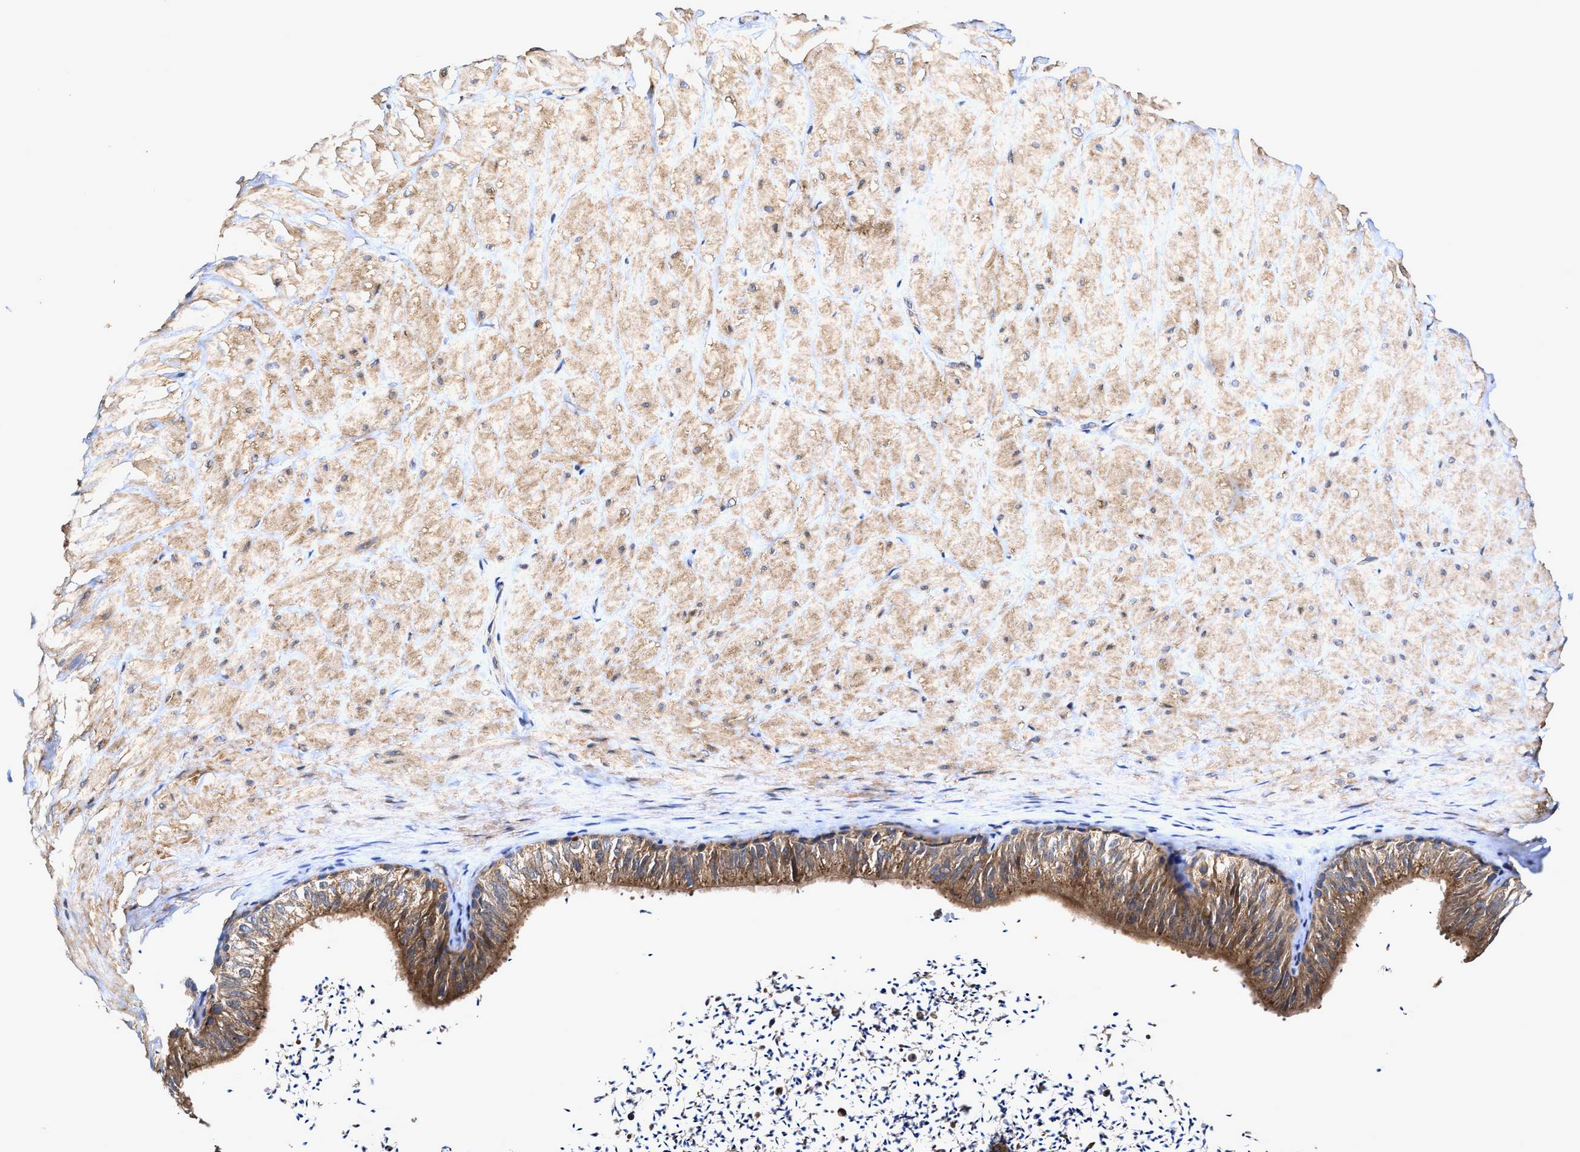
{"staining": {"intensity": "moderate", "quantity": ">75%", "location": "cytoplasmic/membranous"}, "tissue": "adipose tissue", "cell_type": "Adipocytes", "image_type": "normal", "snomed": [{"axis": "morphology", "description": "Normal tissue, NOS"}, {"axis": "topography", "description": "Adipose tissue"}, {"axis": "topography", "description": "Vascular tissue"}, {"axis": "topography", "description": "Peripheral nerve tissue"}], "caption": "Immunohistochemistry (IHC) of benign human adipose tissue shows medium levels of moderate cytoplasmic/membranous staining in about >75% of adipocytes. The staining was performed using DAB (3,3'-diaminobenzidine) to visualize the protein expression in brown, while the nuclei were stained in blue with hematoxylin (Magnification: 20x).", "gene": "EFNA4", "patient": {"sex": "male", "age": 25}}